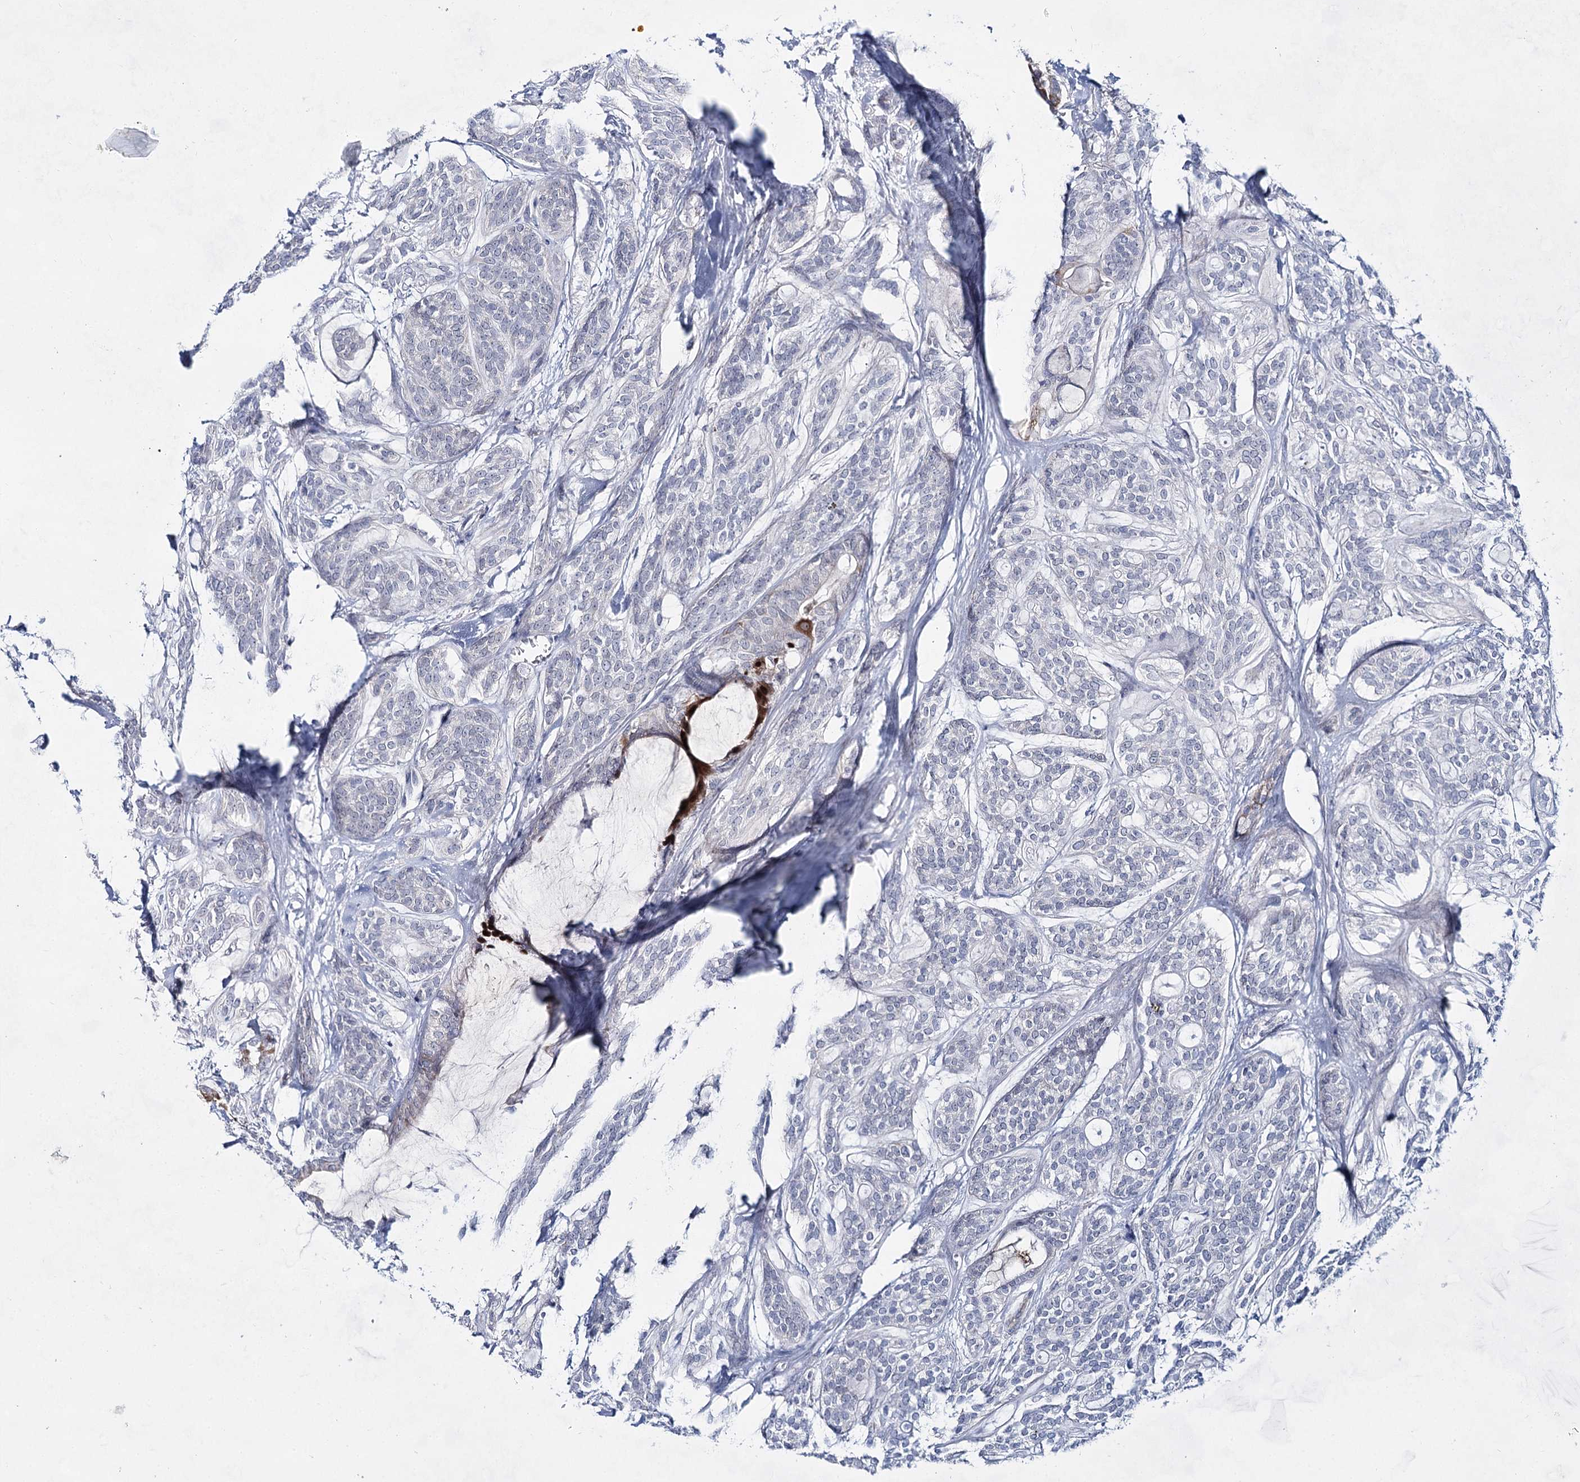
{"staining": {"intensity": "negative", "quantity": "none", "location": "none"}, "tissue": "head and neck cancer", "cell_type": "Tumor cells", "image_type": "cancer", "snomed": [{"axis": "morphology", "description": "Adenocarcinoma, NOS"}, {"axis": "topography", "description": "Head-Neck"}], "caption": "IHC of human head and neck cancer (adenocarcinoma) reveals no expression in tumor cells.", "gene": "BPHL", "patient": {"sex": "male", "age": 66}}